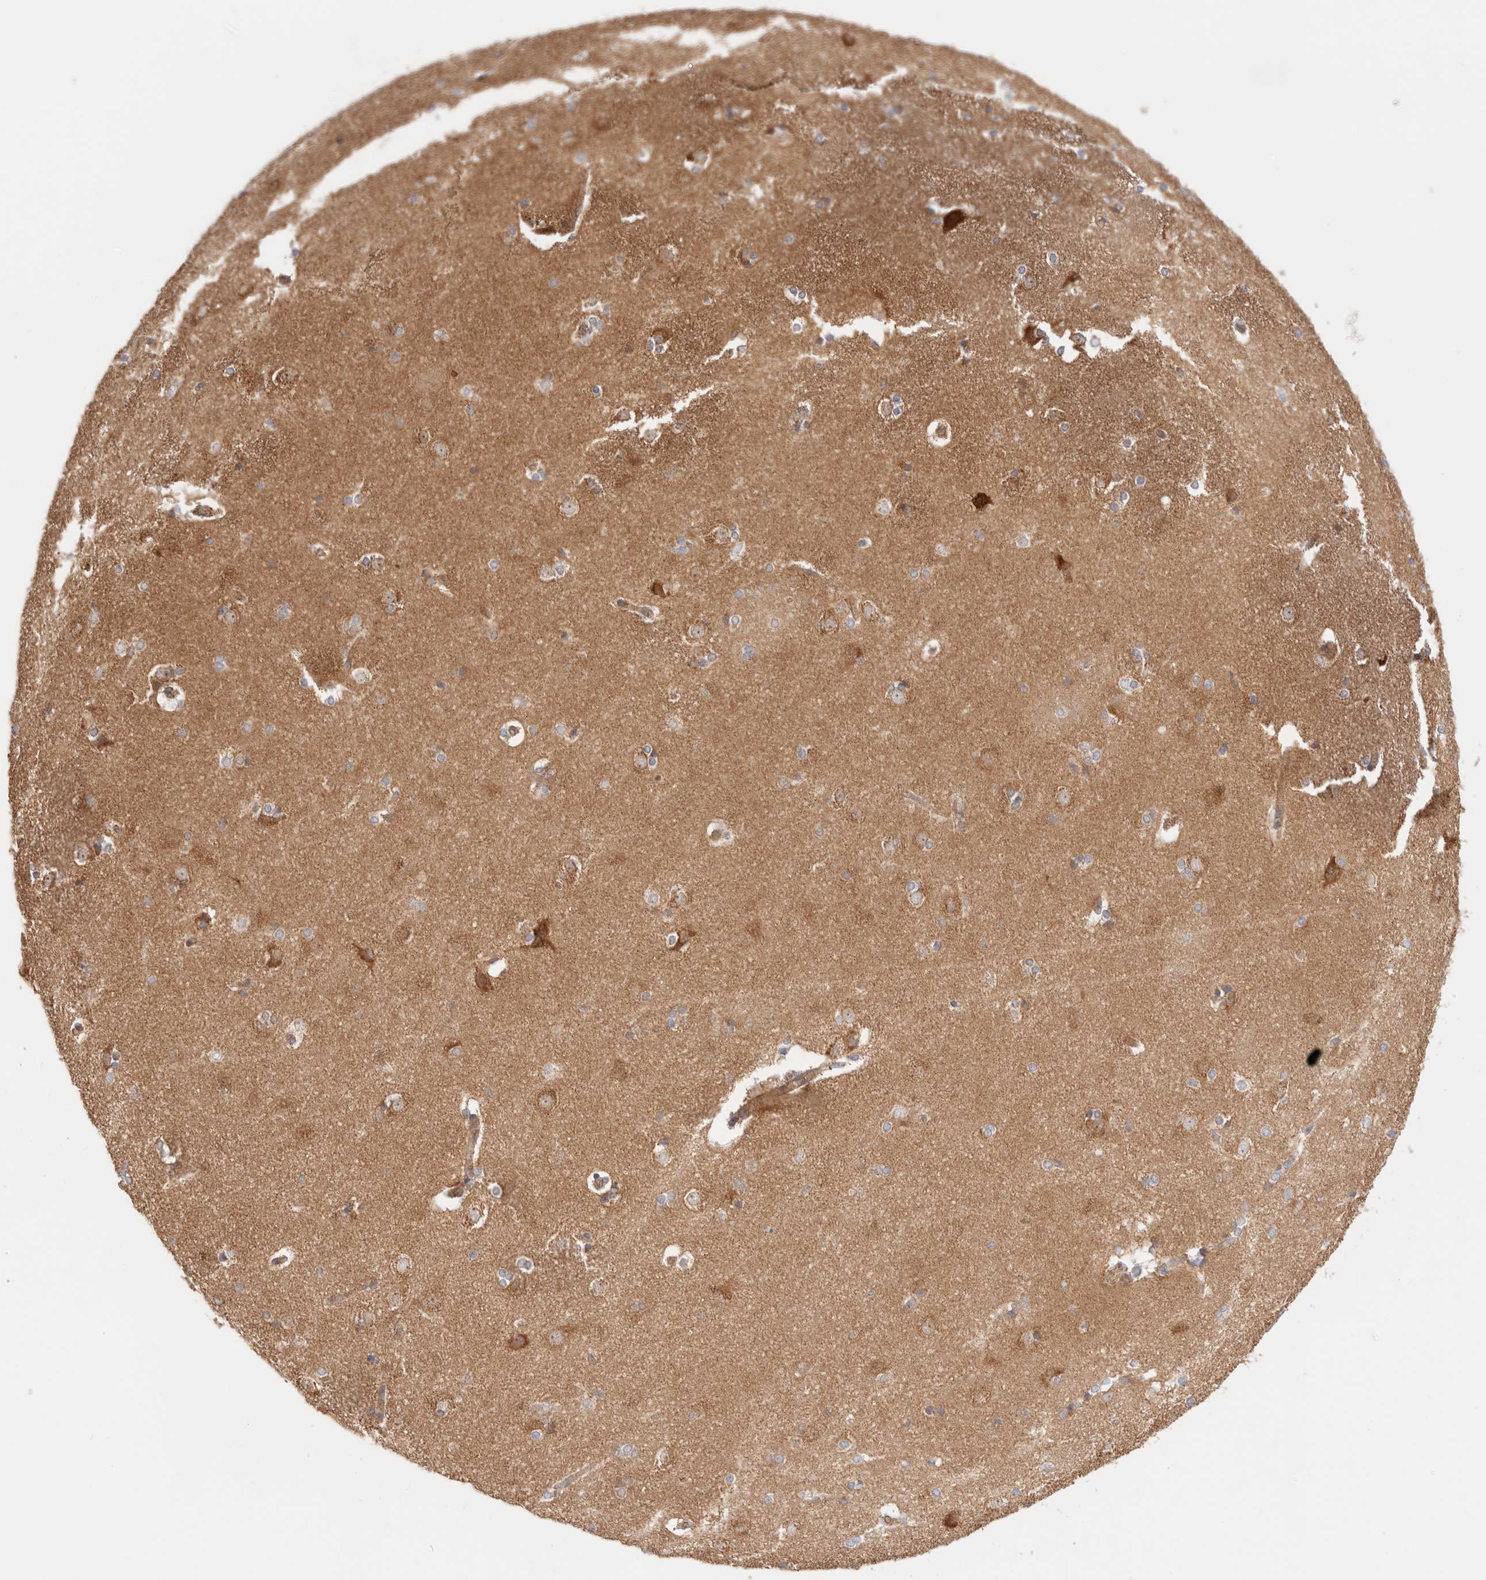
{"staining": {"intensity": "moderate", "quantity": "25%-75%", "location": "cytoplasmic/membranous"}, "tissue": "caudate", "cell_type": "Glial cells", "image_type": "normal", "snomed": [{"axis": "morphology", "description": "Normal tissue, NOS"}, {"axis": "topography", "description": "Lateral ventricle wall"}], "caption": "Glial cells exhibit moderate cytoplasmic/membranous expression in approximately 25%-75% of cells in unremarkable caudate. (DAB IHC with brightfield microscopy, high magnification).", "gene": "UTS2B", "patient": {"sex": "female", "age": 19}}